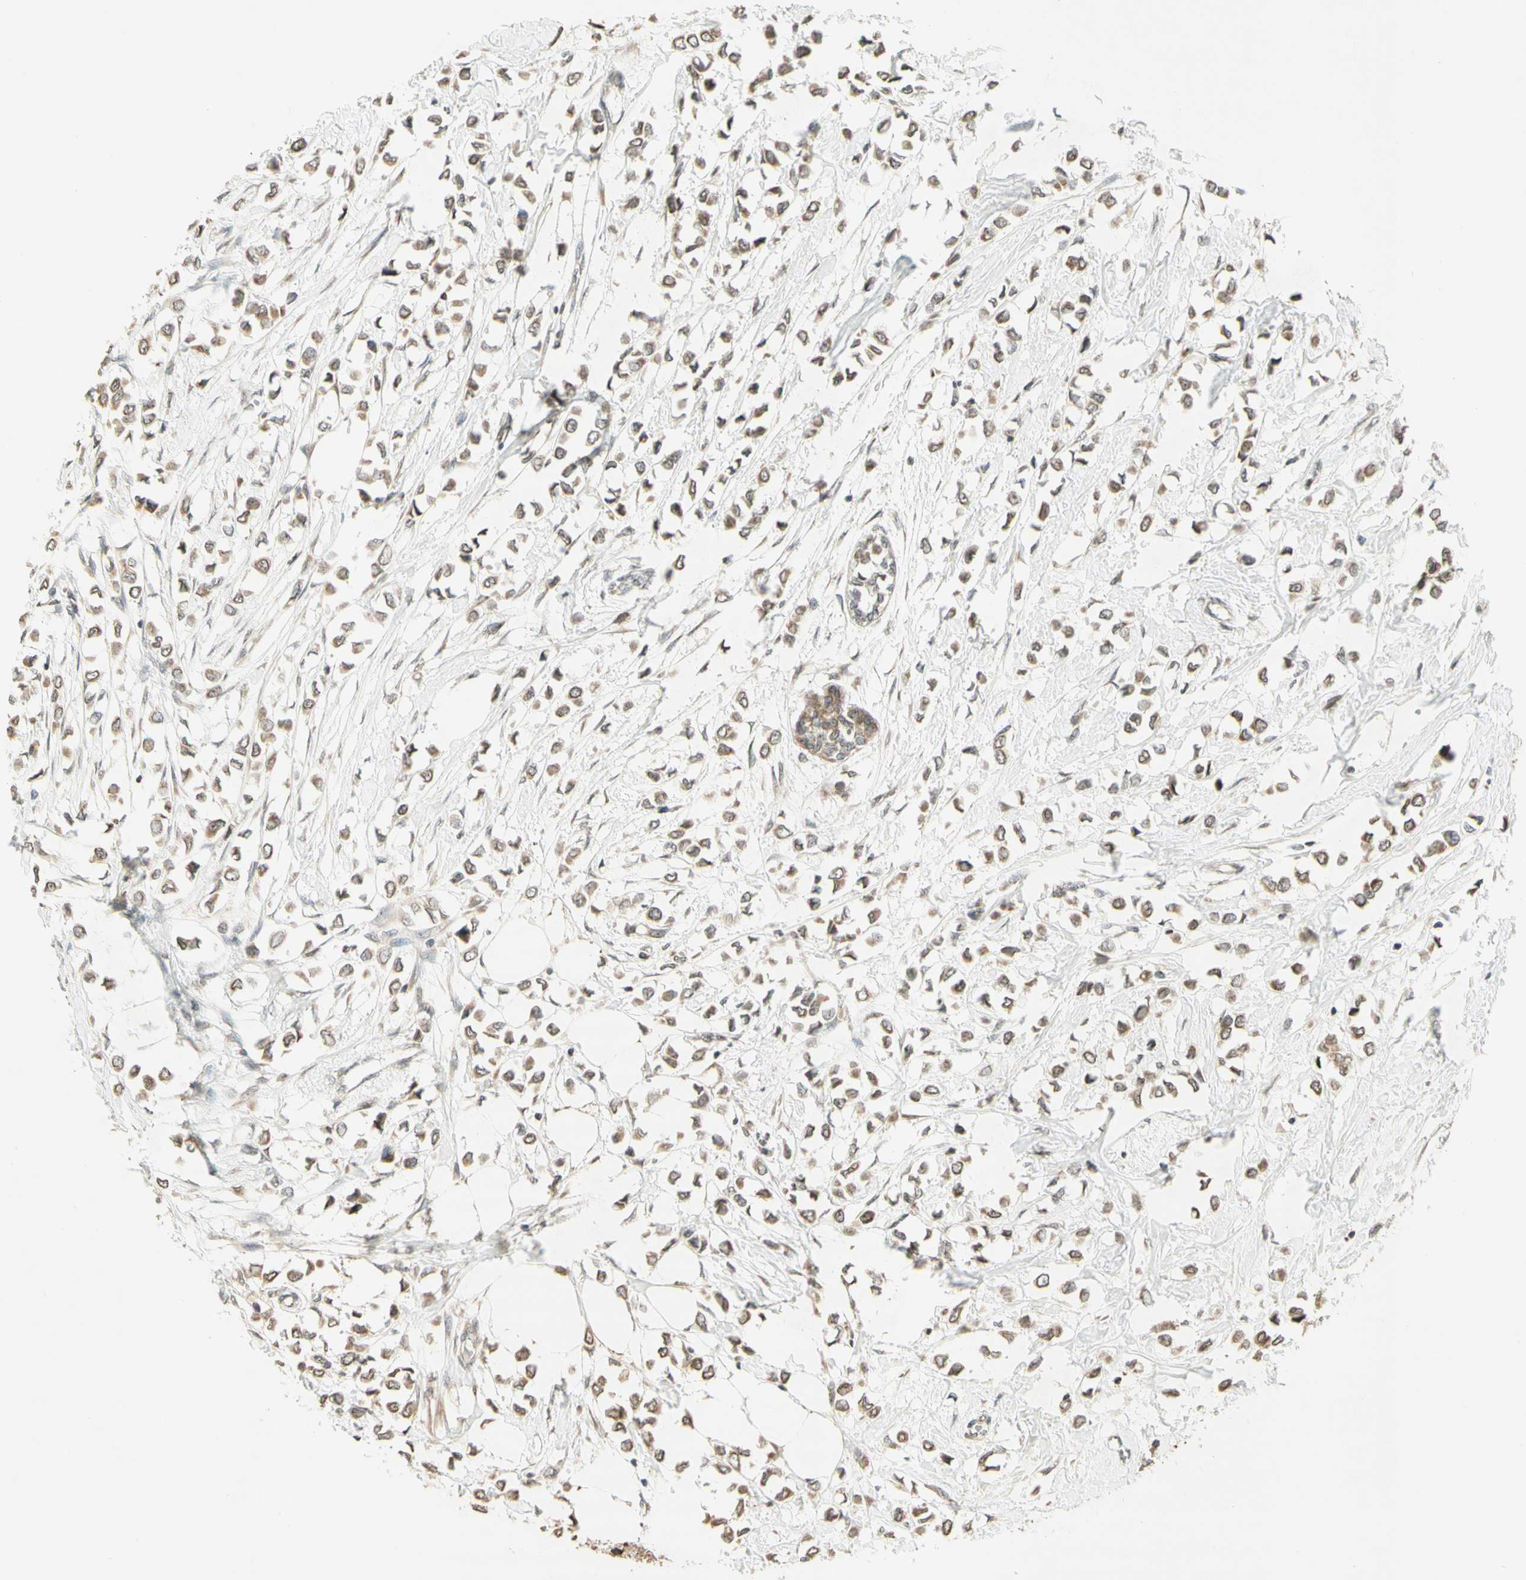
{"staining": {"intensity": "moderate", "quantity": "25%-75%", "location": "cytoplasmic/membranous,nuclear"}, "tissue": "breast cancer", "cell_type": "Tumor cells", "image_type": "cancer", "snomed": [{"axis": "morphology", "description": "Lobular carcinoma"}, {"axis": "topography", "description": "Breast"}], "caption": "IHC (DAB) staining of human lobular carcinoma (breast) displays moderate cytoplasmic/membranous and nuclear protein positivity in approximately 25%-75% of tumor cells.", "gene": "CCNI", "patient": {"sex": "female", "age": 51}}